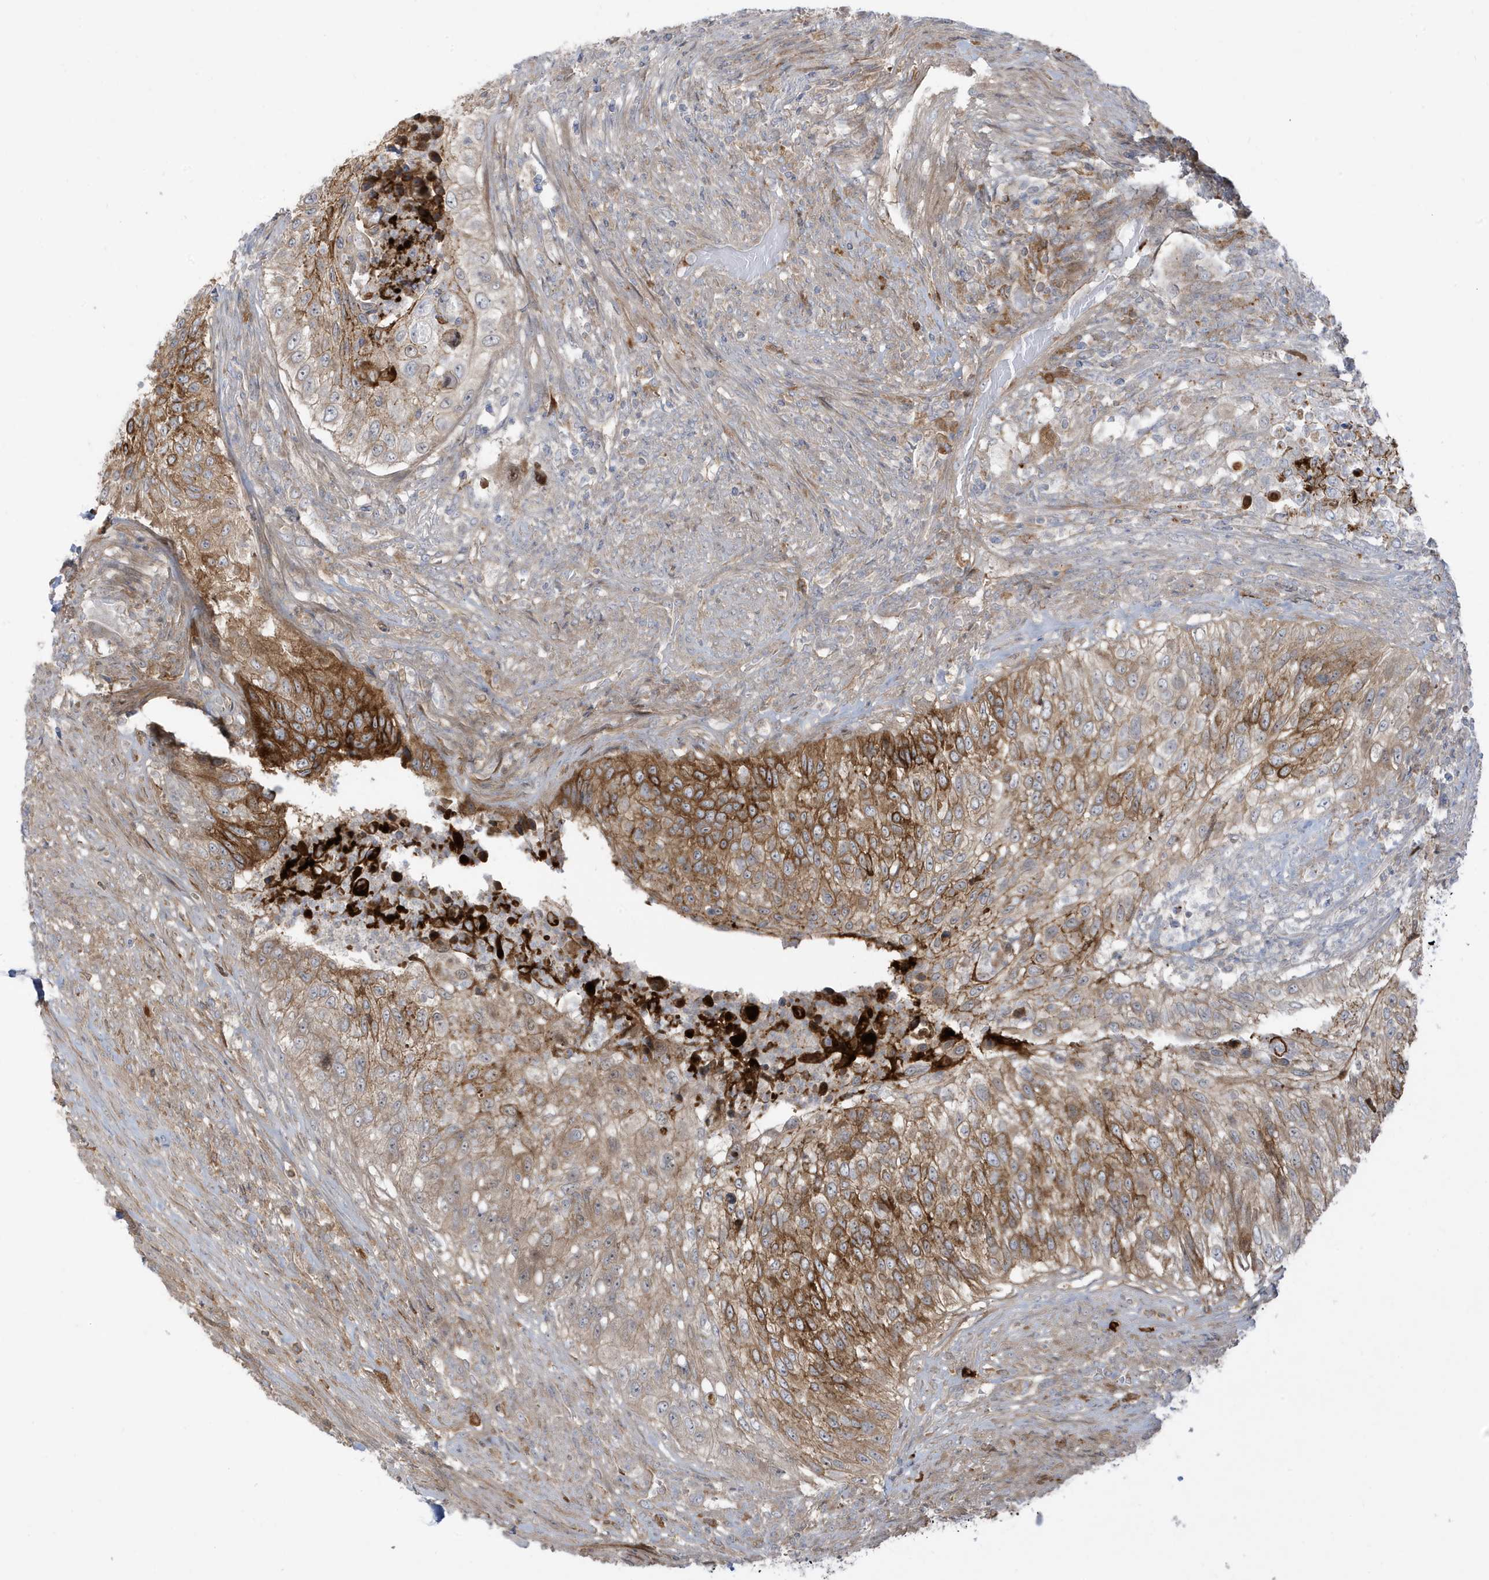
{"staining": {"intensity": "moderate", "quantity": ">75%", "location": "cytoplasmic/membranous"}, "tissue": "urothelial cancer", "cell_type": "Tumor cells", "image_type": "cancer", "snomed": [{"axis": "morphology", "description": "Urothelial carcinoma, High grade"}, {"axis": "topography", "description": "Urinary bladder"}], "caption": "This micrograph shows urothelial cancer stained with immunohistochemistry (IHC) to label a protein in brown. The cytoplasmic/membranous of tumor cells show moderate positivity for the protein. Nuclei are counter-stained blue.", "gene": "IFT57", "patient": {"sex": "female", "age": 60}}